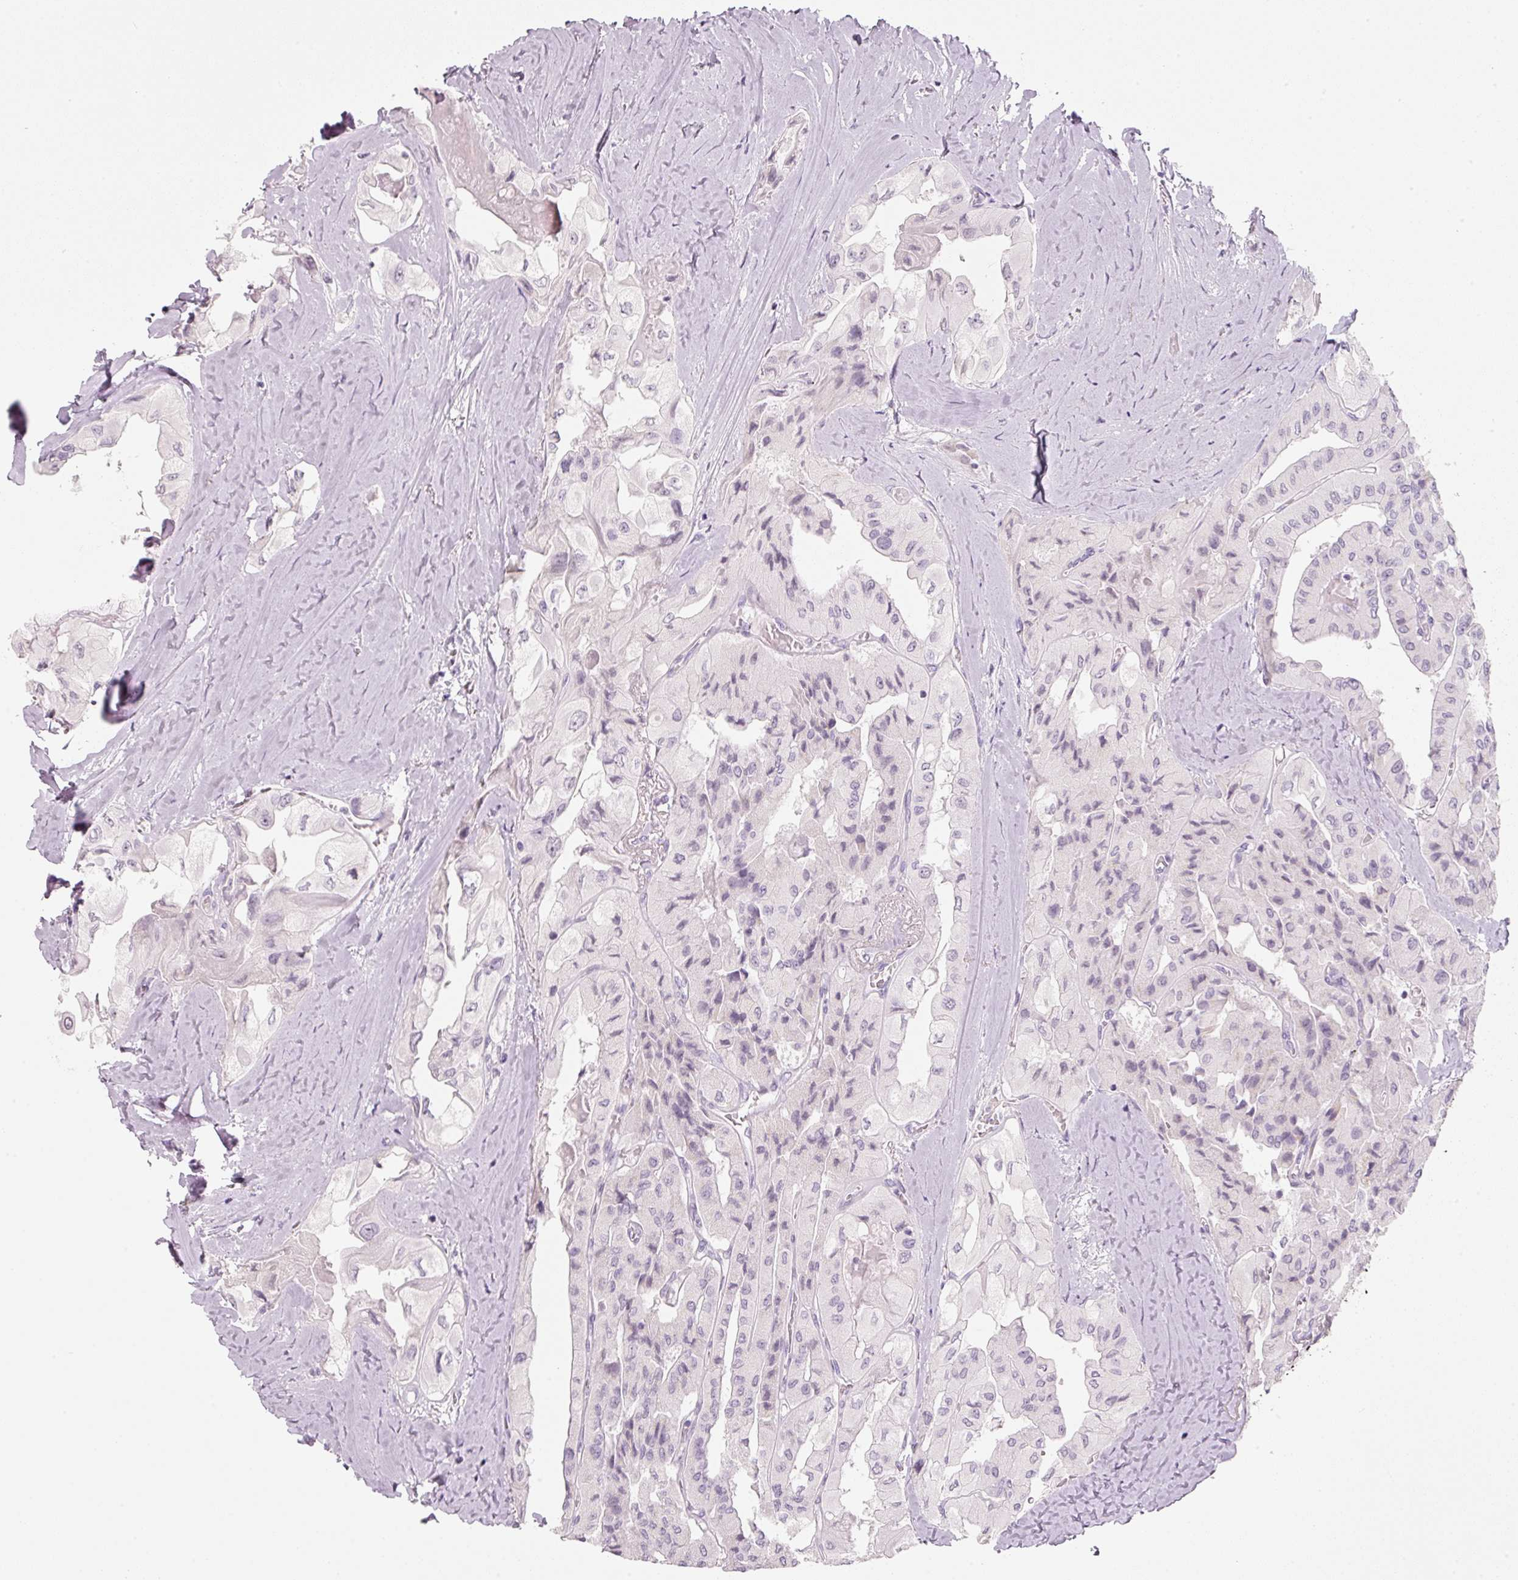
{"staining": {"intensity": "negative", "quantity": "none", "location": "none"}, "tissue": "thyroid cancer", "cell_type": "Tumor cells", "image_type": "cancer", "snomed": [{"axis": "morphology", "description": "Normal tissue, NOS"}, {"axis": "morphology", "description": "Papillary adenocarcinoma, NOS"}, {"axis": "topography", "description": "Thyroid gland"}], "caption": "IHC of human papillary adenocarcinoma (thyroid) demonstrates no staining in tumor cells.", "gene": "ENSG00000206549", "patient": {"sex": "female", "age": 59}}